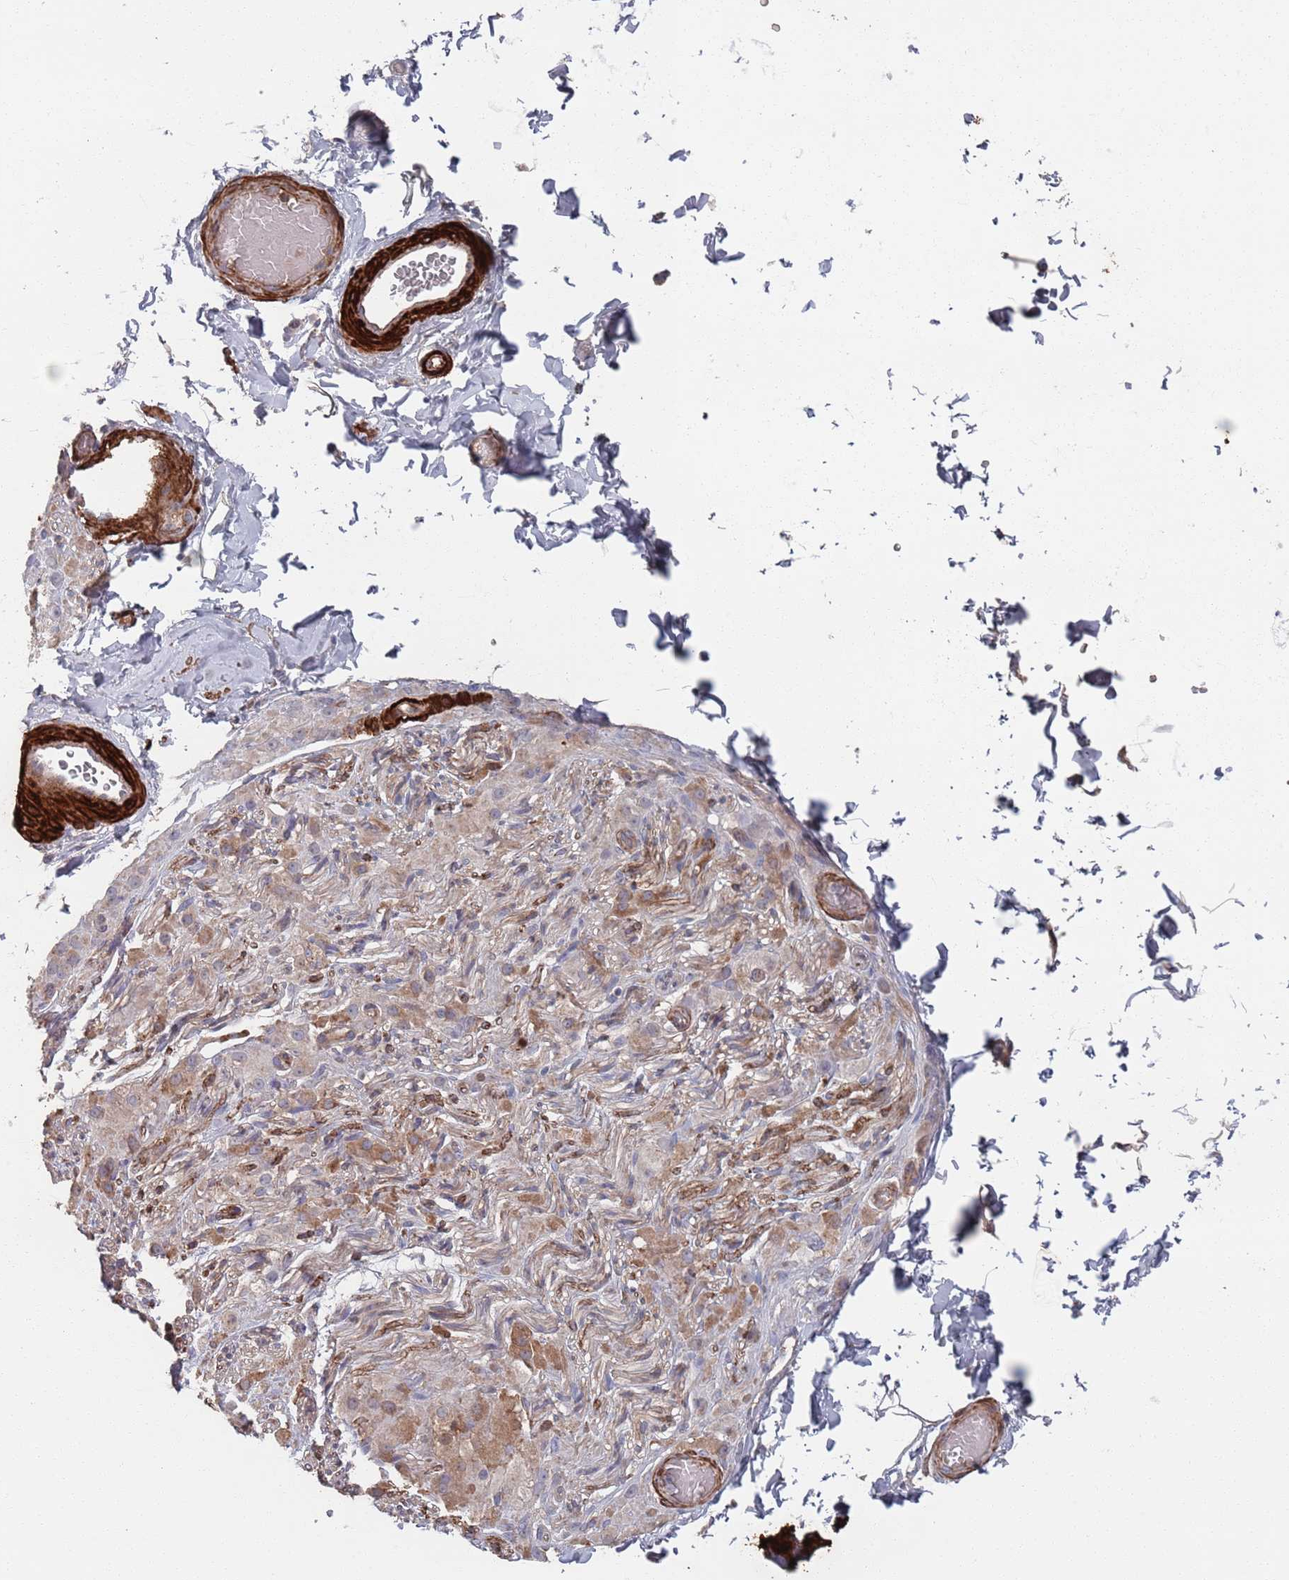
{"staining": {"intensity": "negative", "quantity": "none", "location": "none"}, "tissue": "adipose tissue", "cell_type": "Adipocytes", "image_type": "normal", "snomed": [{"axis": "morphology", "description": "Normal tissue, NOS"}, {"axis": "topography", "description": "Soft tissue"}, {"axis": "topography", "description": "Vascular tissue"}, {"axis": "topography", "description": "Peripheral nerve tissue"}], "caption": "There is no significant positivity in adipocytes of adipose tissue. (DAB (3,3'-diaminobenzidine) immunohistochemistry with hematoxylin counter stain).", "gene": "PLEKHA4", "patient": {"sex": "male", "age": 32}}